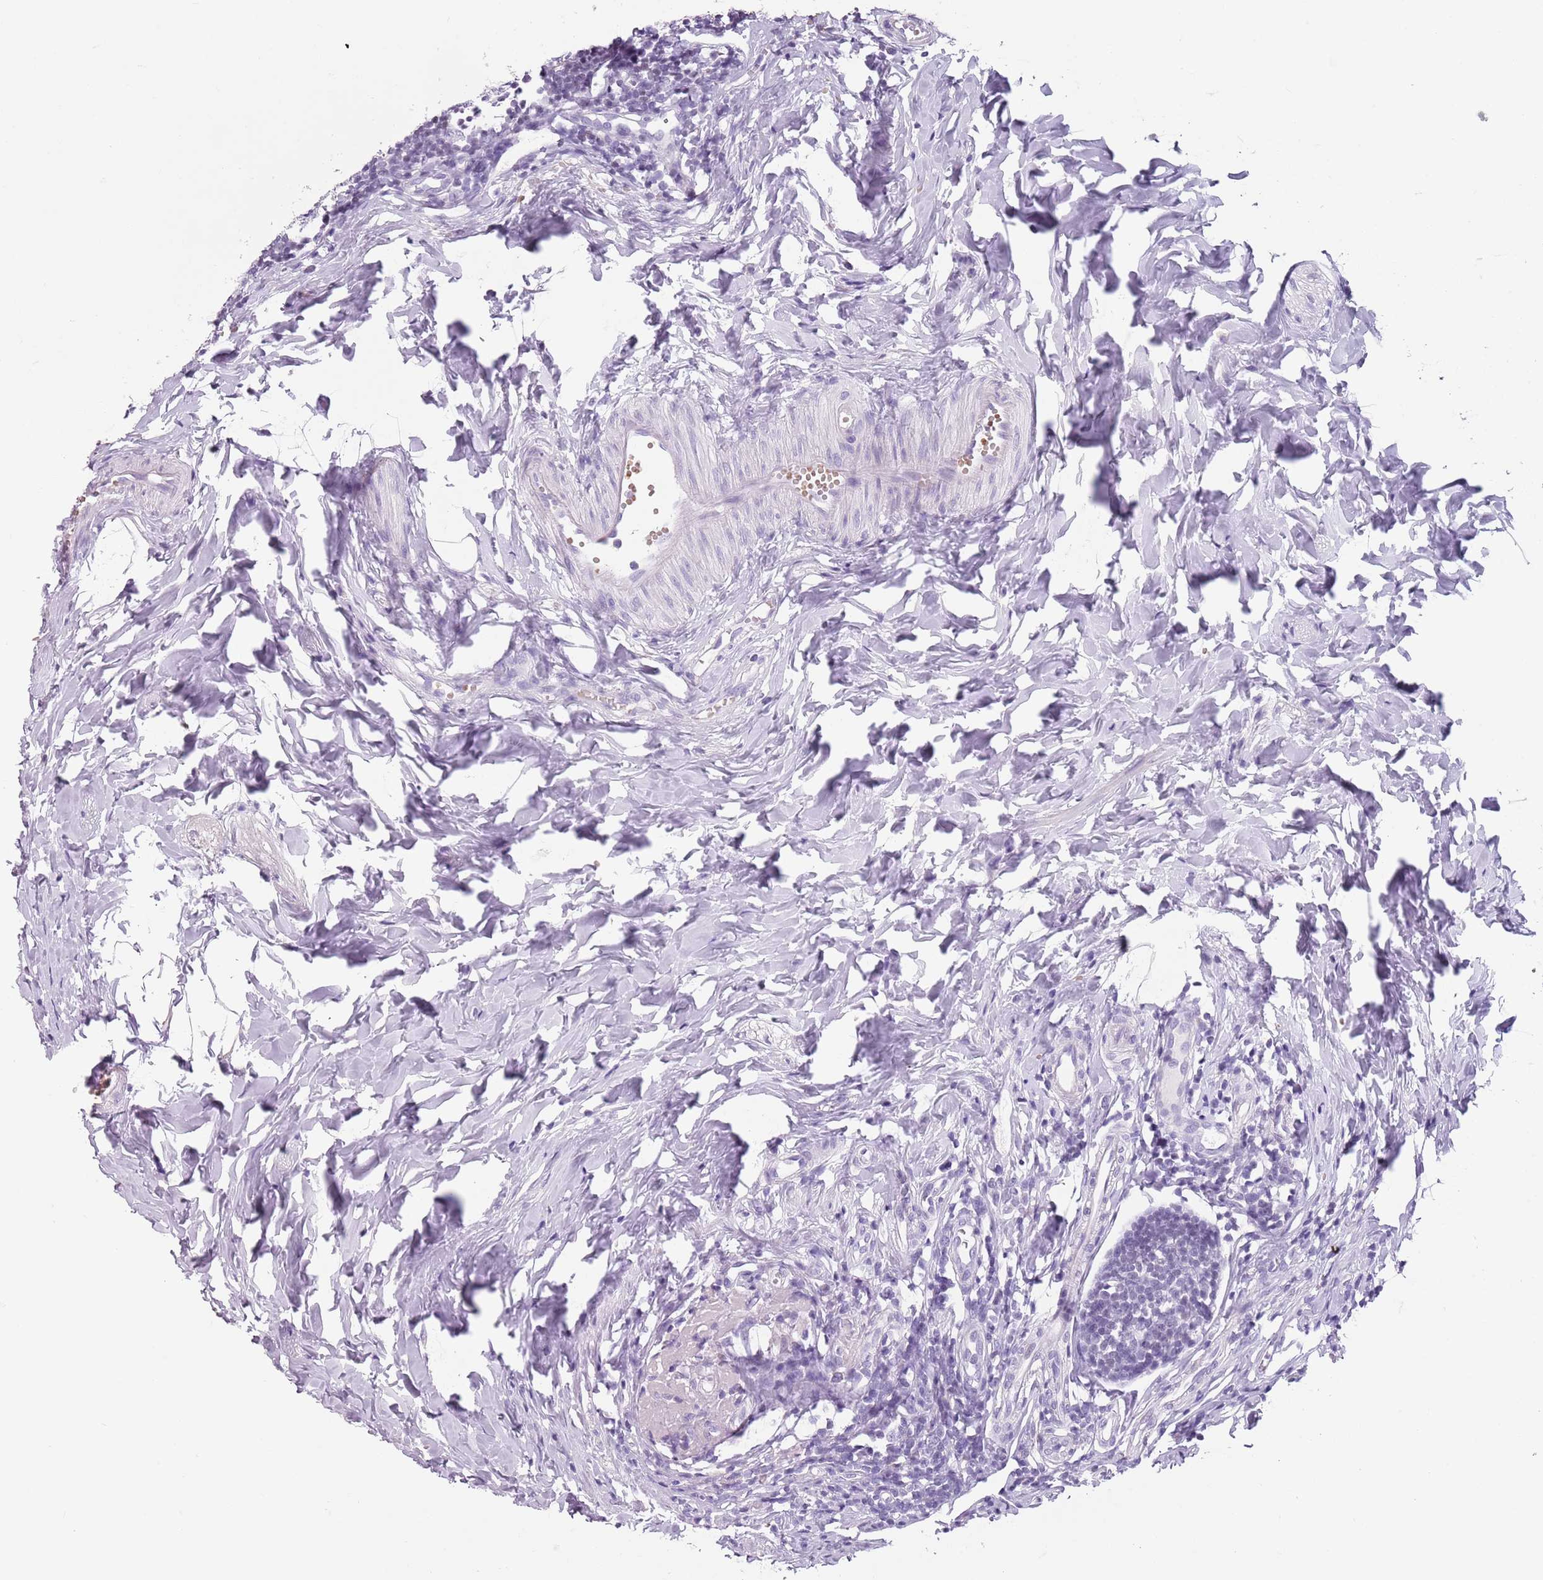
{"staining": {"intensity": "negative", "quantity": "none", "location": "none"}, "tissue": "appendix", "cell_type": "Glandular cells", "image_type": "normal", "snomed": [{"axis": "morphology", "description": "Normal tissue, NOS"}, {"axis": "topography", "description": "Appendix"}], "caption": "This is an IHC micrograph of normal appendix. There is no staining in glandular cells.", "gene": "SPESP1", "patient": {"sex": "male", "age": 14}}